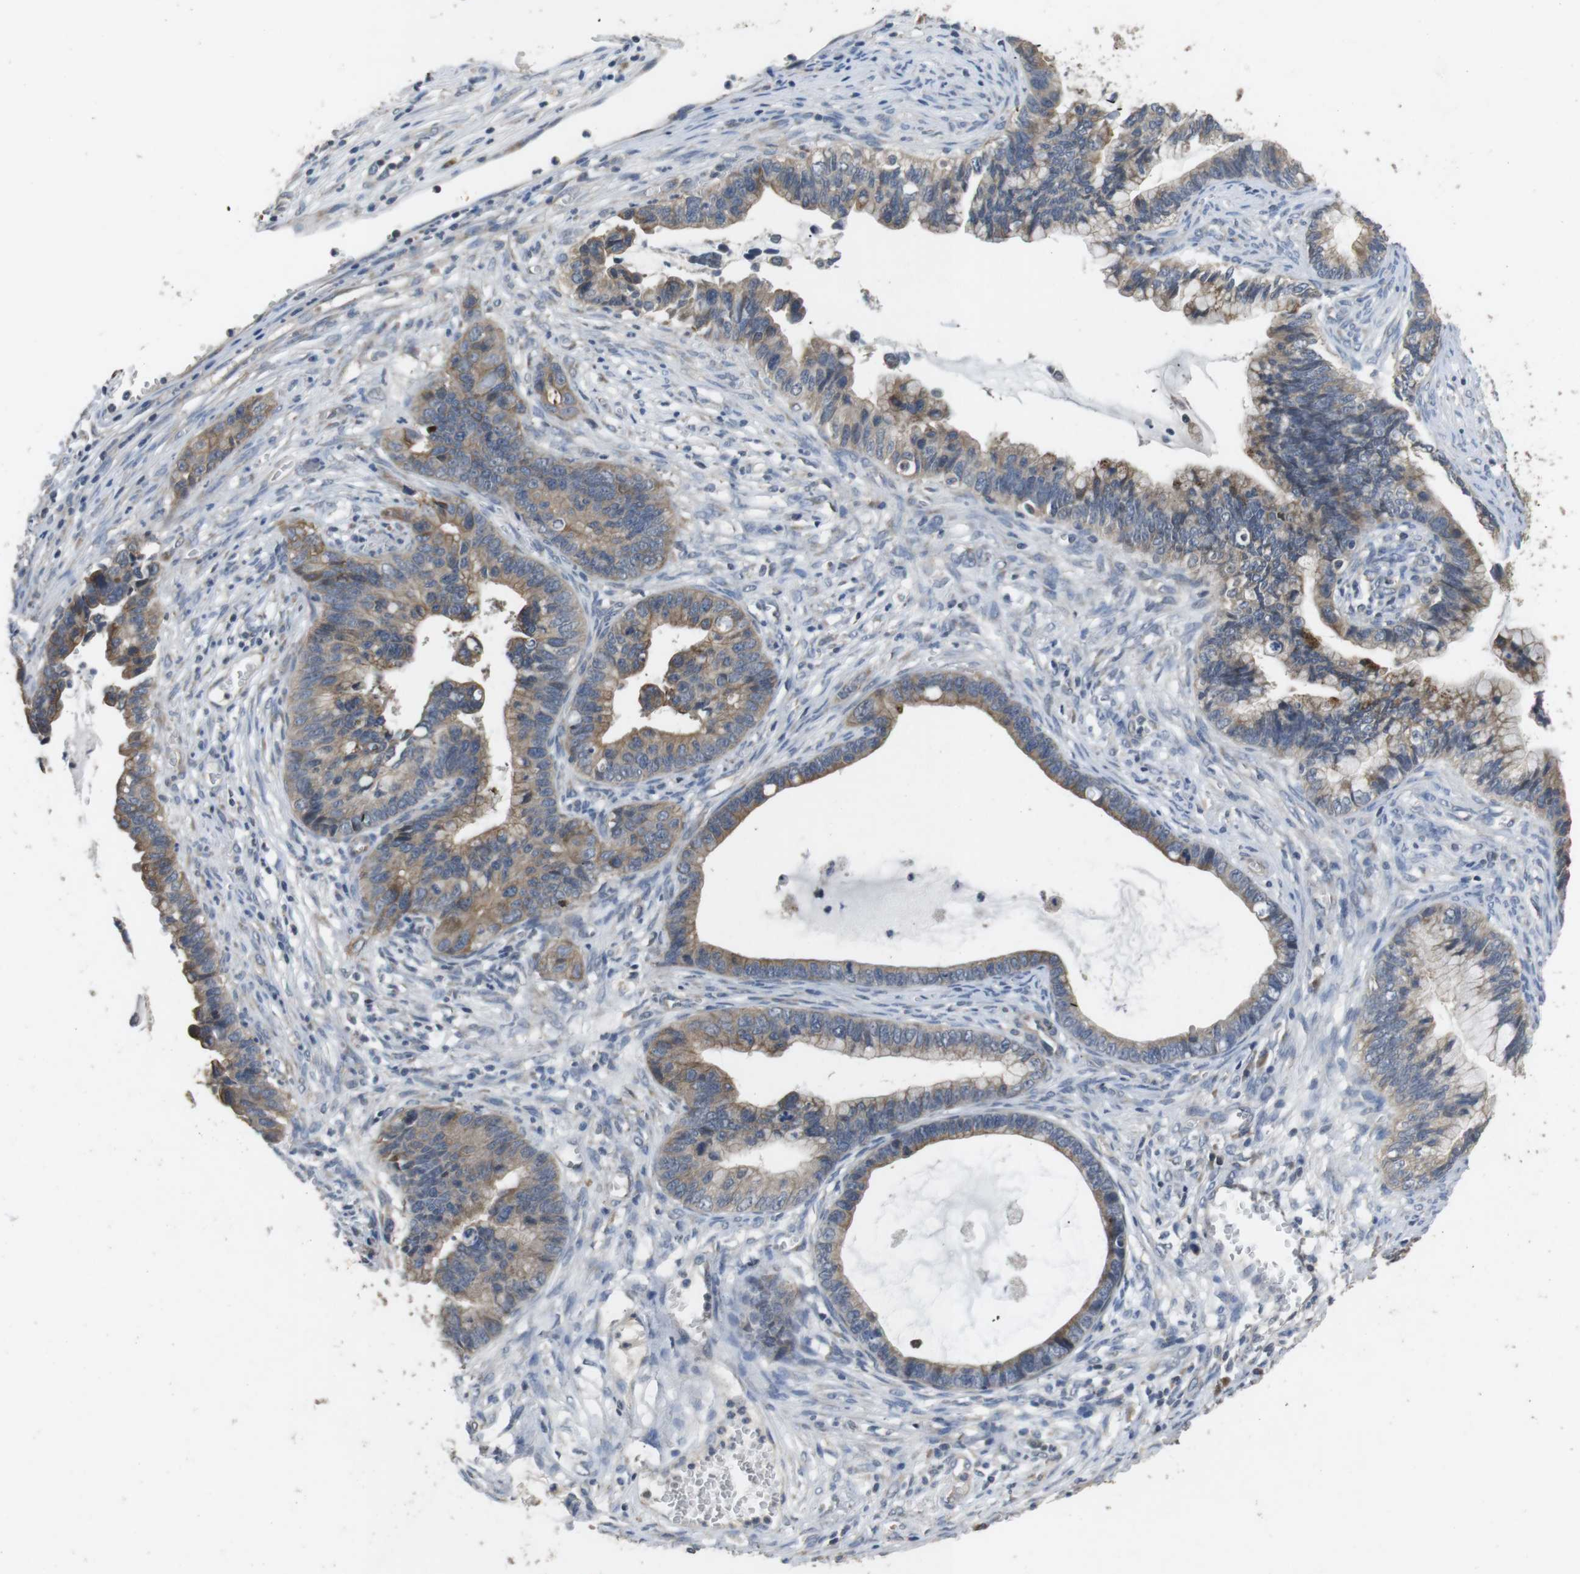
{"staining": {"intensity": "moderate", "quantity": ">75%", "location": "cytoplasmic/membranous"}, "tissue": "cervical cancer", "cell_type": "Tumor cells", "image_type": "cancer", "snomed": [{"axis": "morphology", "description": "Adenocarcinoma, NOS"}, {"axis": "topography", "description": "Cervix"}], "caption": "A brown stain highlights moderate cytoplasmic/membranous staining of a protein in human cervical cancer (adenocarcinoma) tumor cells.", "gene": "ADGRL3", "patient": {"sex": "female", "age": 44}}